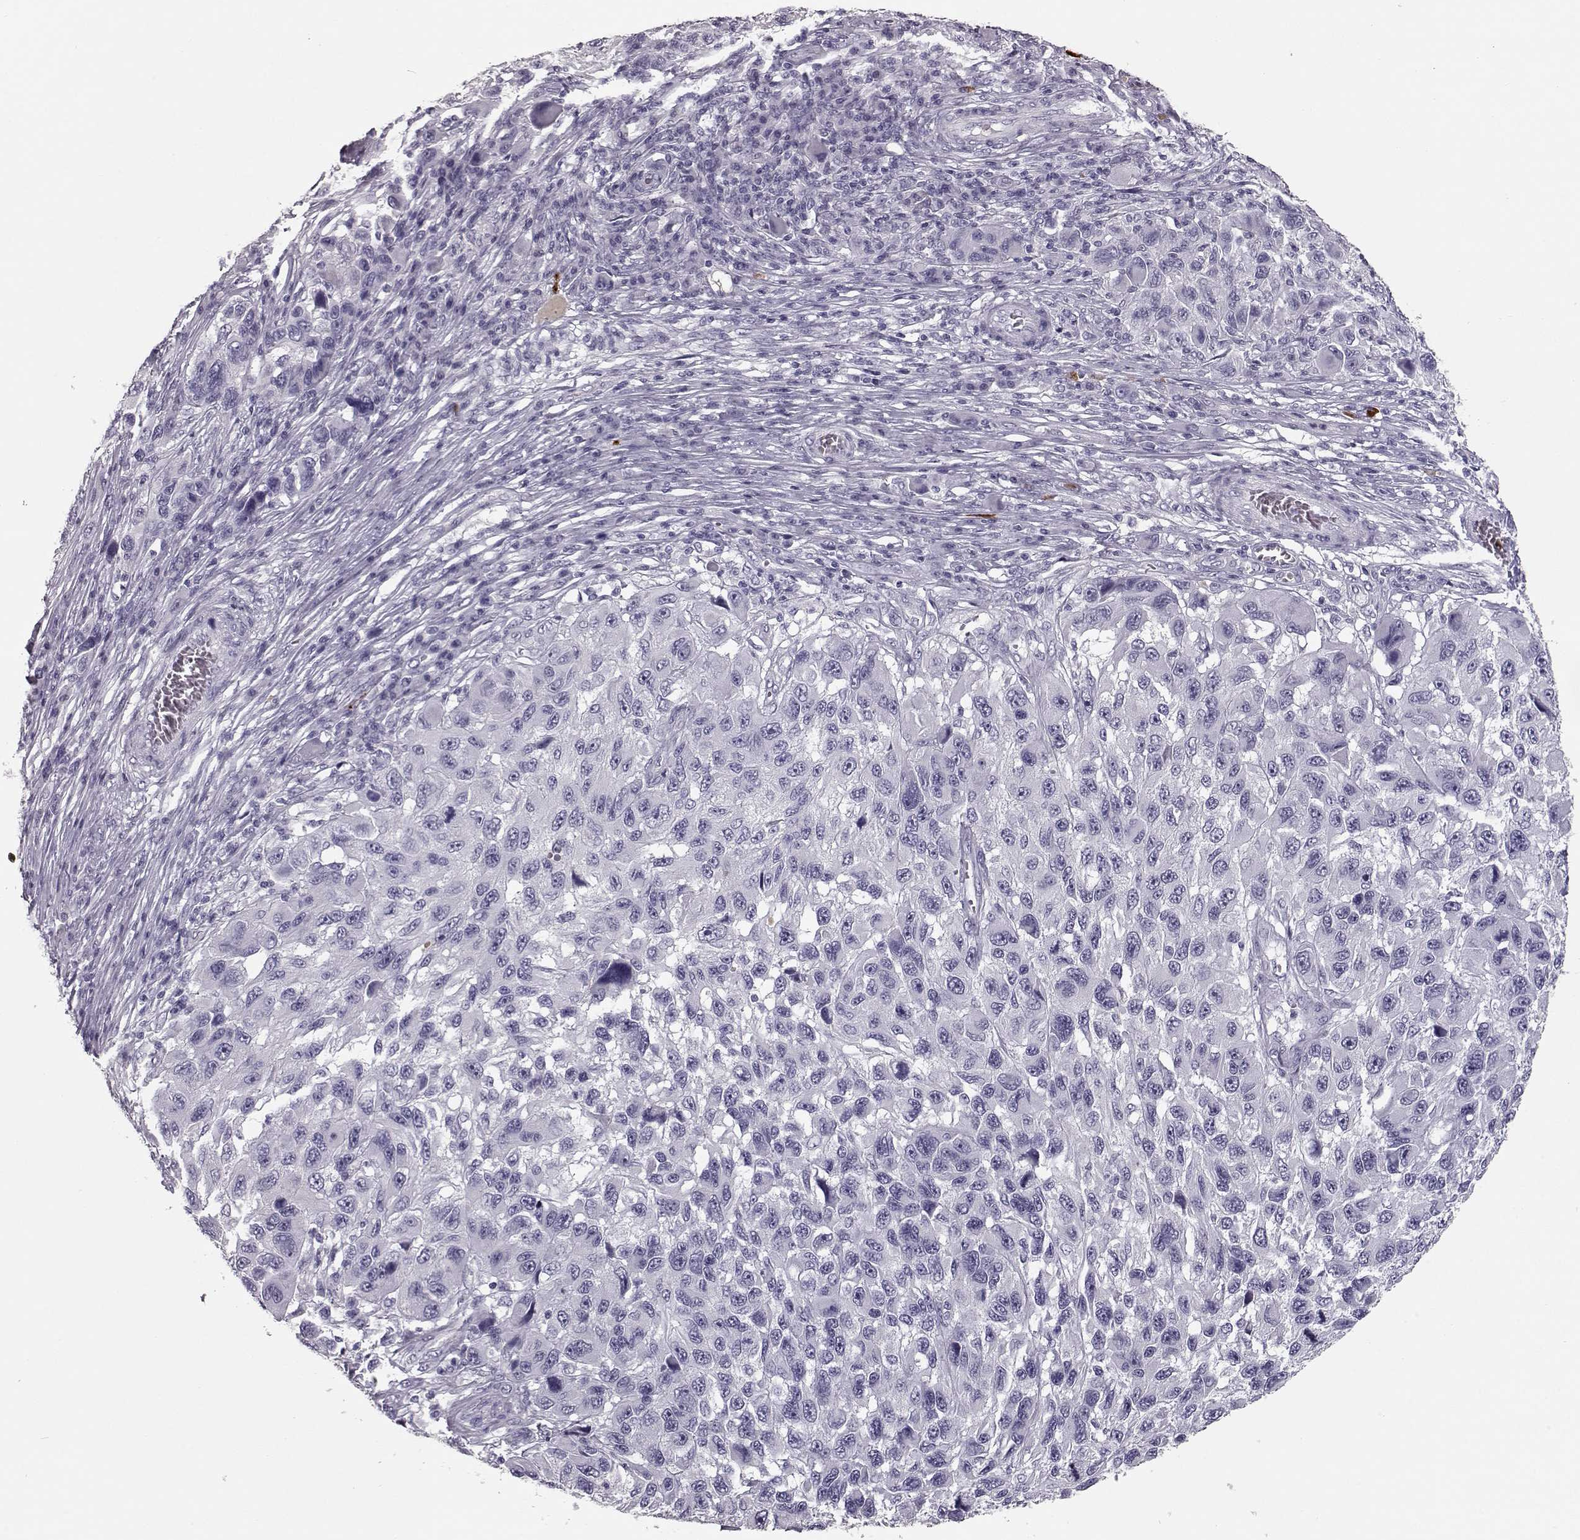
{"staining": {"intensity": "negative", "quantity": "none", "location": "none"}, "tissue": "melanoma", "cell_type": "Tumor cells", "image_type": "cancer", "snomed": [{"axis": "morphology", "description": "Malignant melanoma, NOS"}, {"axis": "topography", "description": "Skin"}], "caption": "Immunohistochemical staining of malignant melanoma exhibits no significant expression in tumor cells.", "gene": "CCL19", "patient": {"sex": "male", "age": 53}}